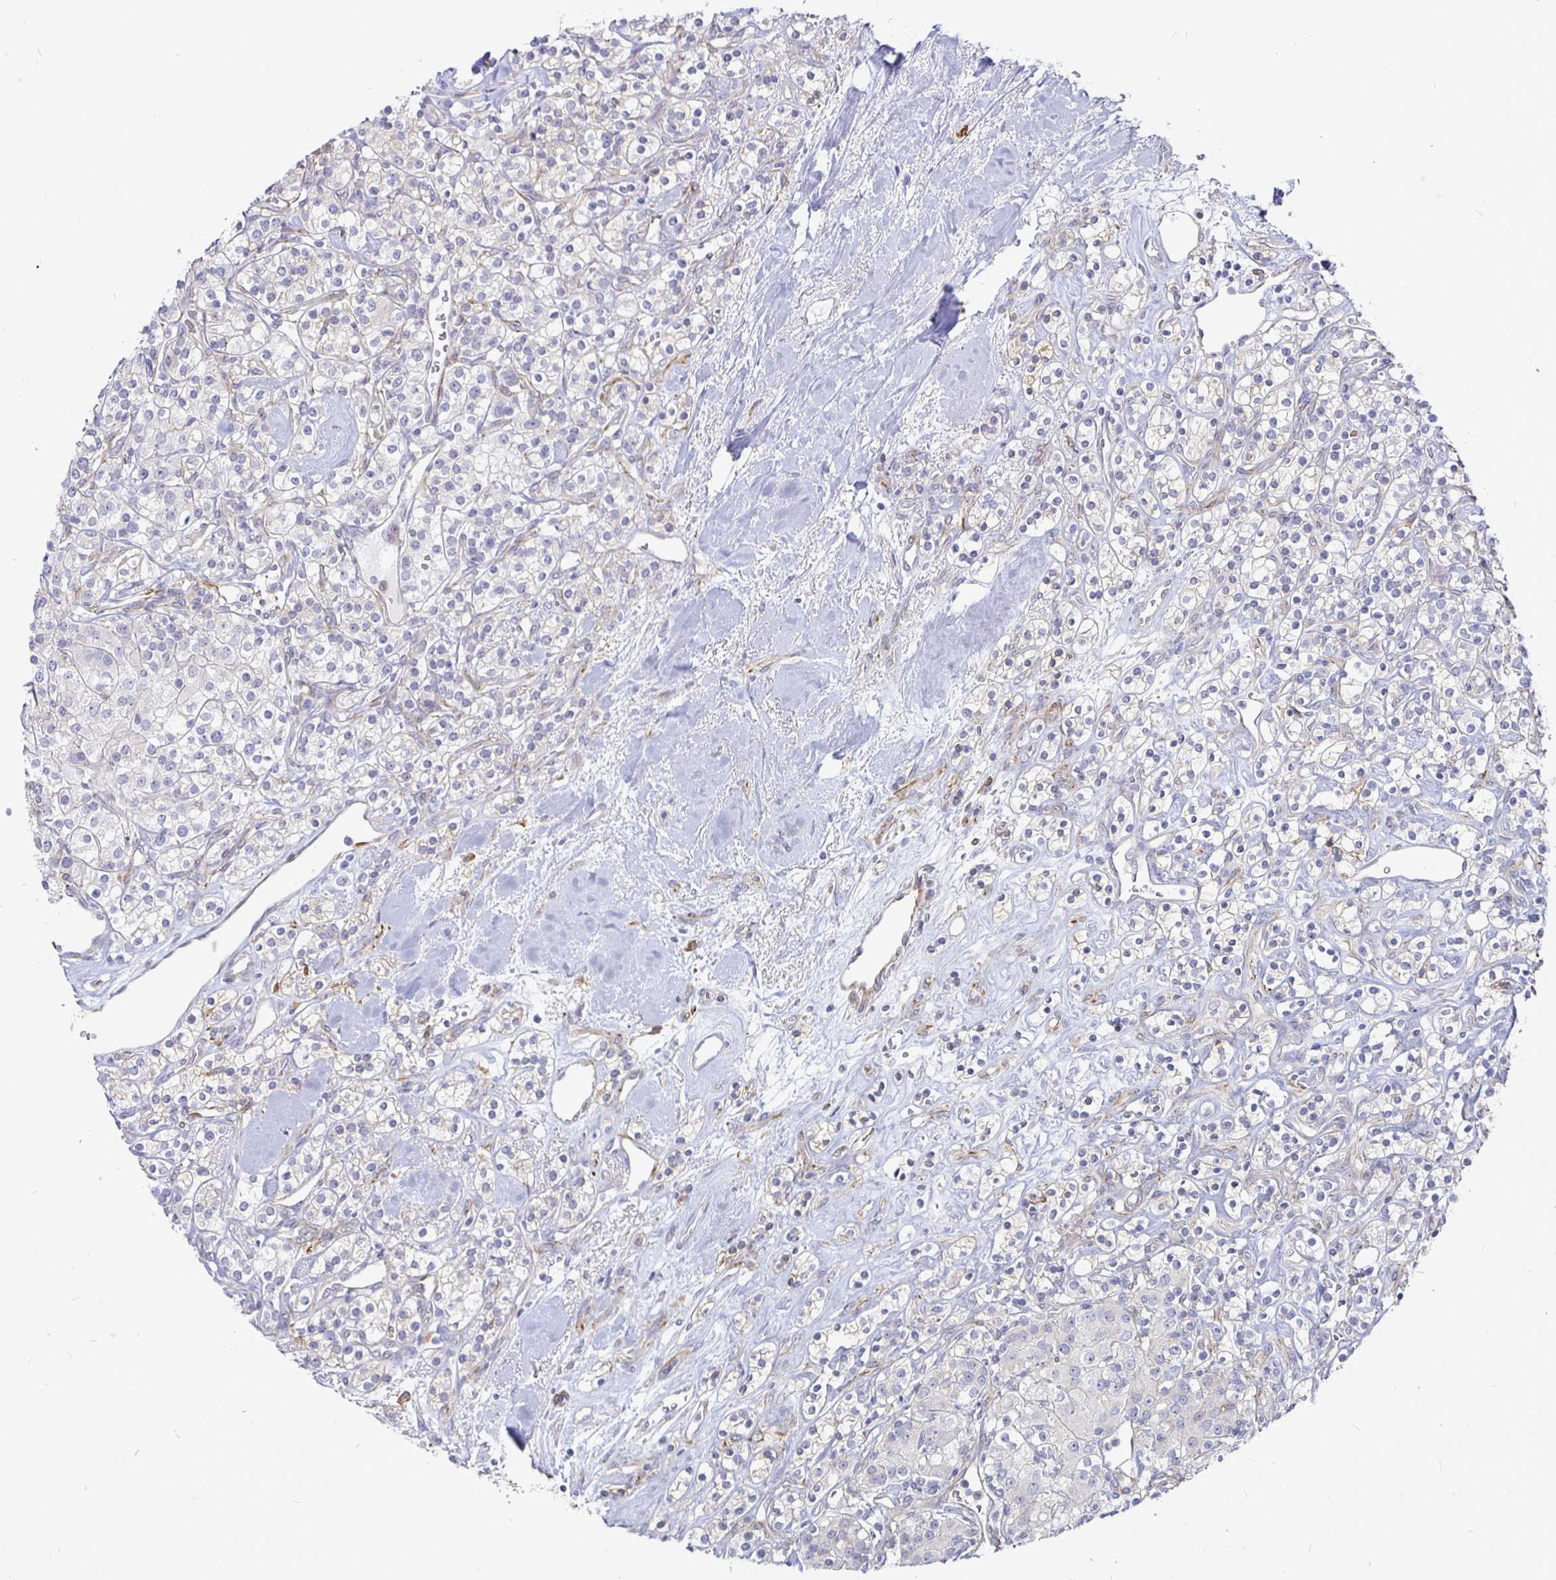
{"staining": {"intensity": "negative", "quantity": "none", "location": "none"}, "tissue": "renal cancer", "cell_type": "Tumor cells", "image_type": "cancer", "snomed": [{"axis": "morphology", "description": "Adenocarcinoma, NOS"}, {"axis": "topography", "description": "Kidney"}], "caption": "Renal adenocarcinoma was stained to show a protein in brown. There is no significant staining in tumor cells.", "gene": "CCDC85A", "patient": {"sex": "male", "age": 77}}